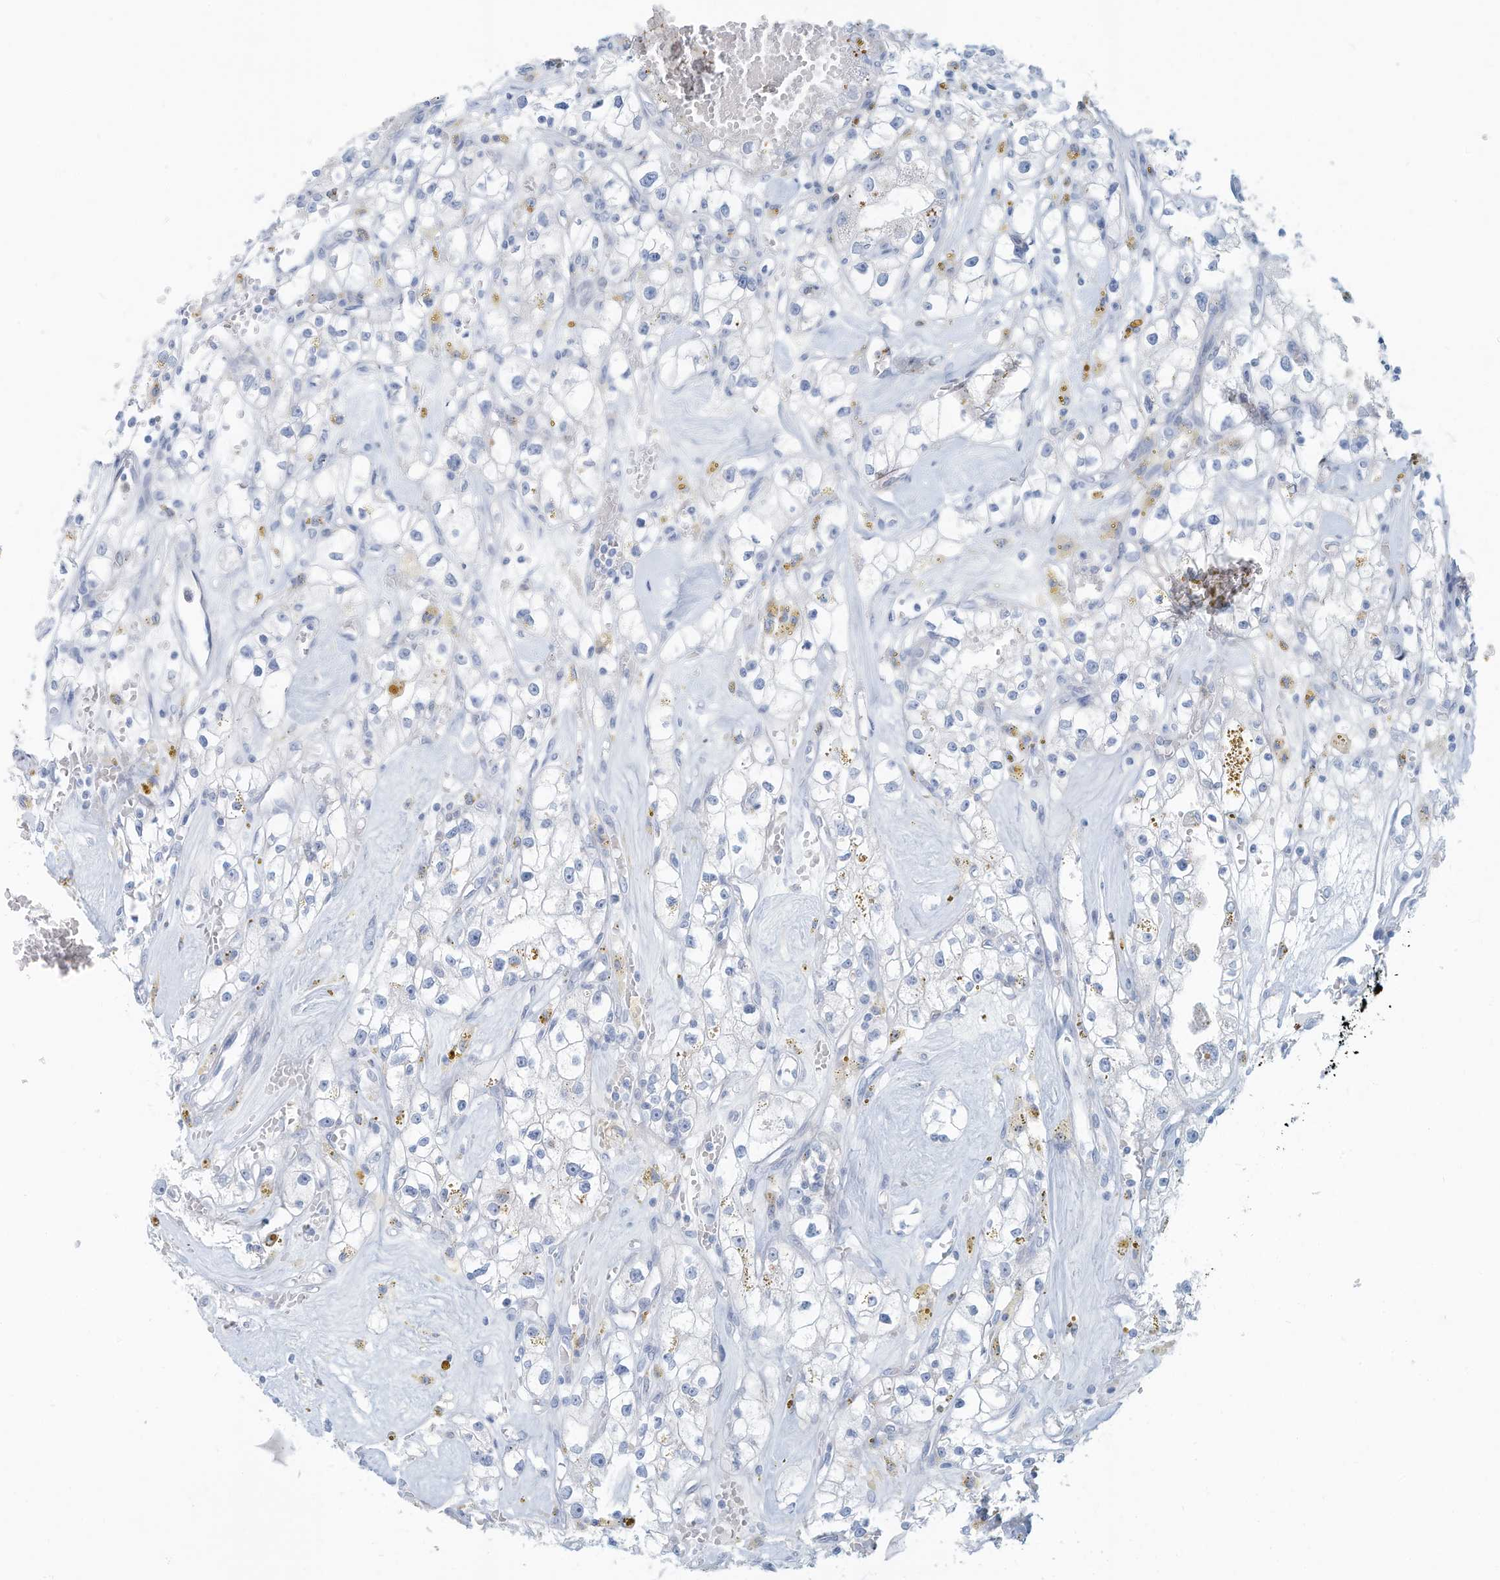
{"staining": {"intensity": "negative", "quantity": "none", "location": "none"}, "tissue": "renal cancer", "cell_type": "Tumor cells", "image_type": "cancer", "snomed": [{"axis": "morphology", "description": "Adenocarcinoma, NOS"}, {"axis": "topography", "description": "Kidney"}], "caption": "Photomicrograph shows no protein positivity in tumor cells of renal cancer tissue.", "gene": "ERI2", "patient": {"sex": "male", "age": 56}}